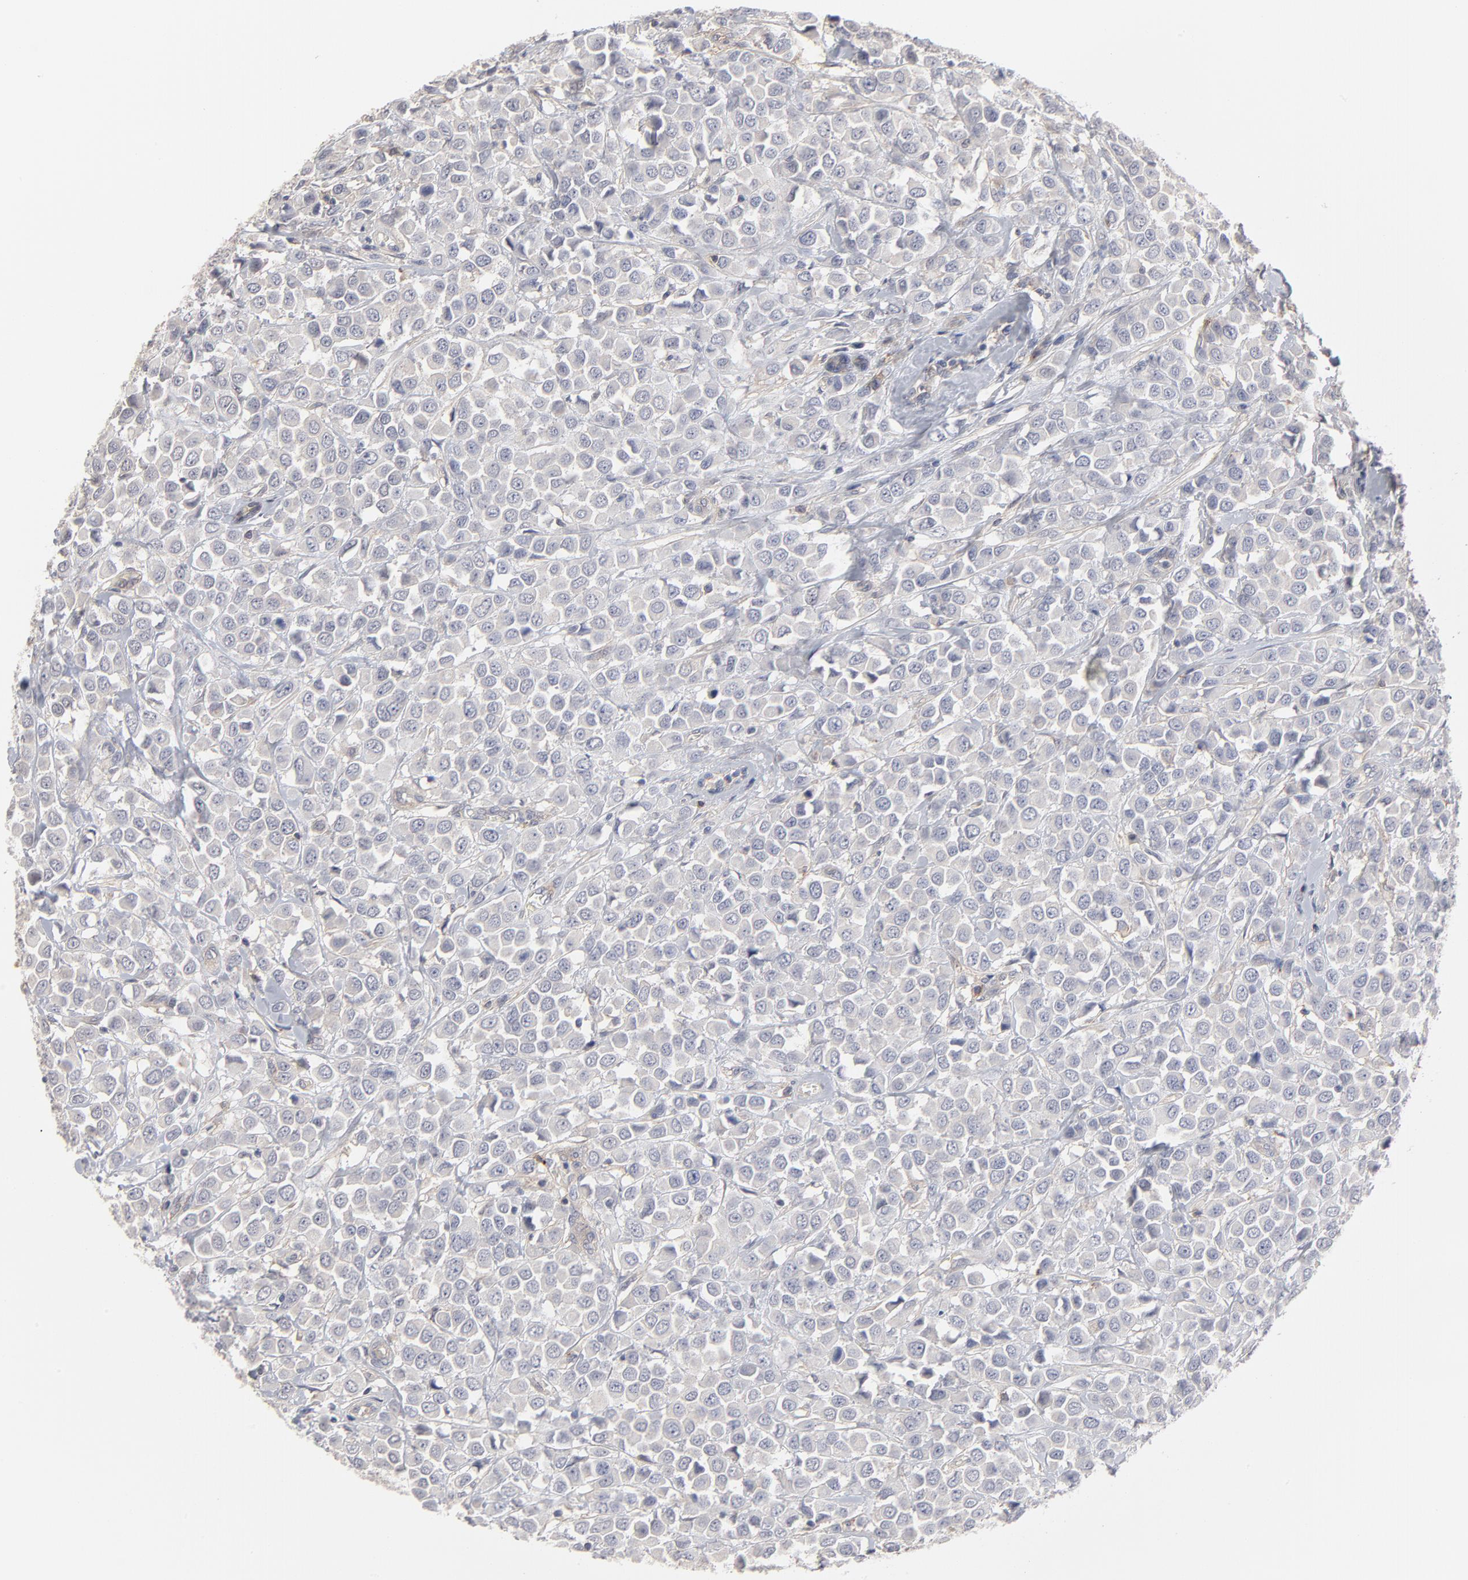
{"staining": {"intensity": "weak", "quantity": "<25%", "location": "cytoplasmic/membranous"}, "tissue": "breast cancer", "cell_type": "Tumor cells", "image_type": "cancer", "snomed": [{"axis": "morphology", "description": "Duct carcinoma"}, {"axis": "topography", "description": "Breast"}], "caption": "Invasive ductal carcinoma (breast) stained for a protein using immunohistochemistry displays no positivity tumor cells.", "gene": "SLC16A1", "patient": {"sex": "female", "age": 61}}